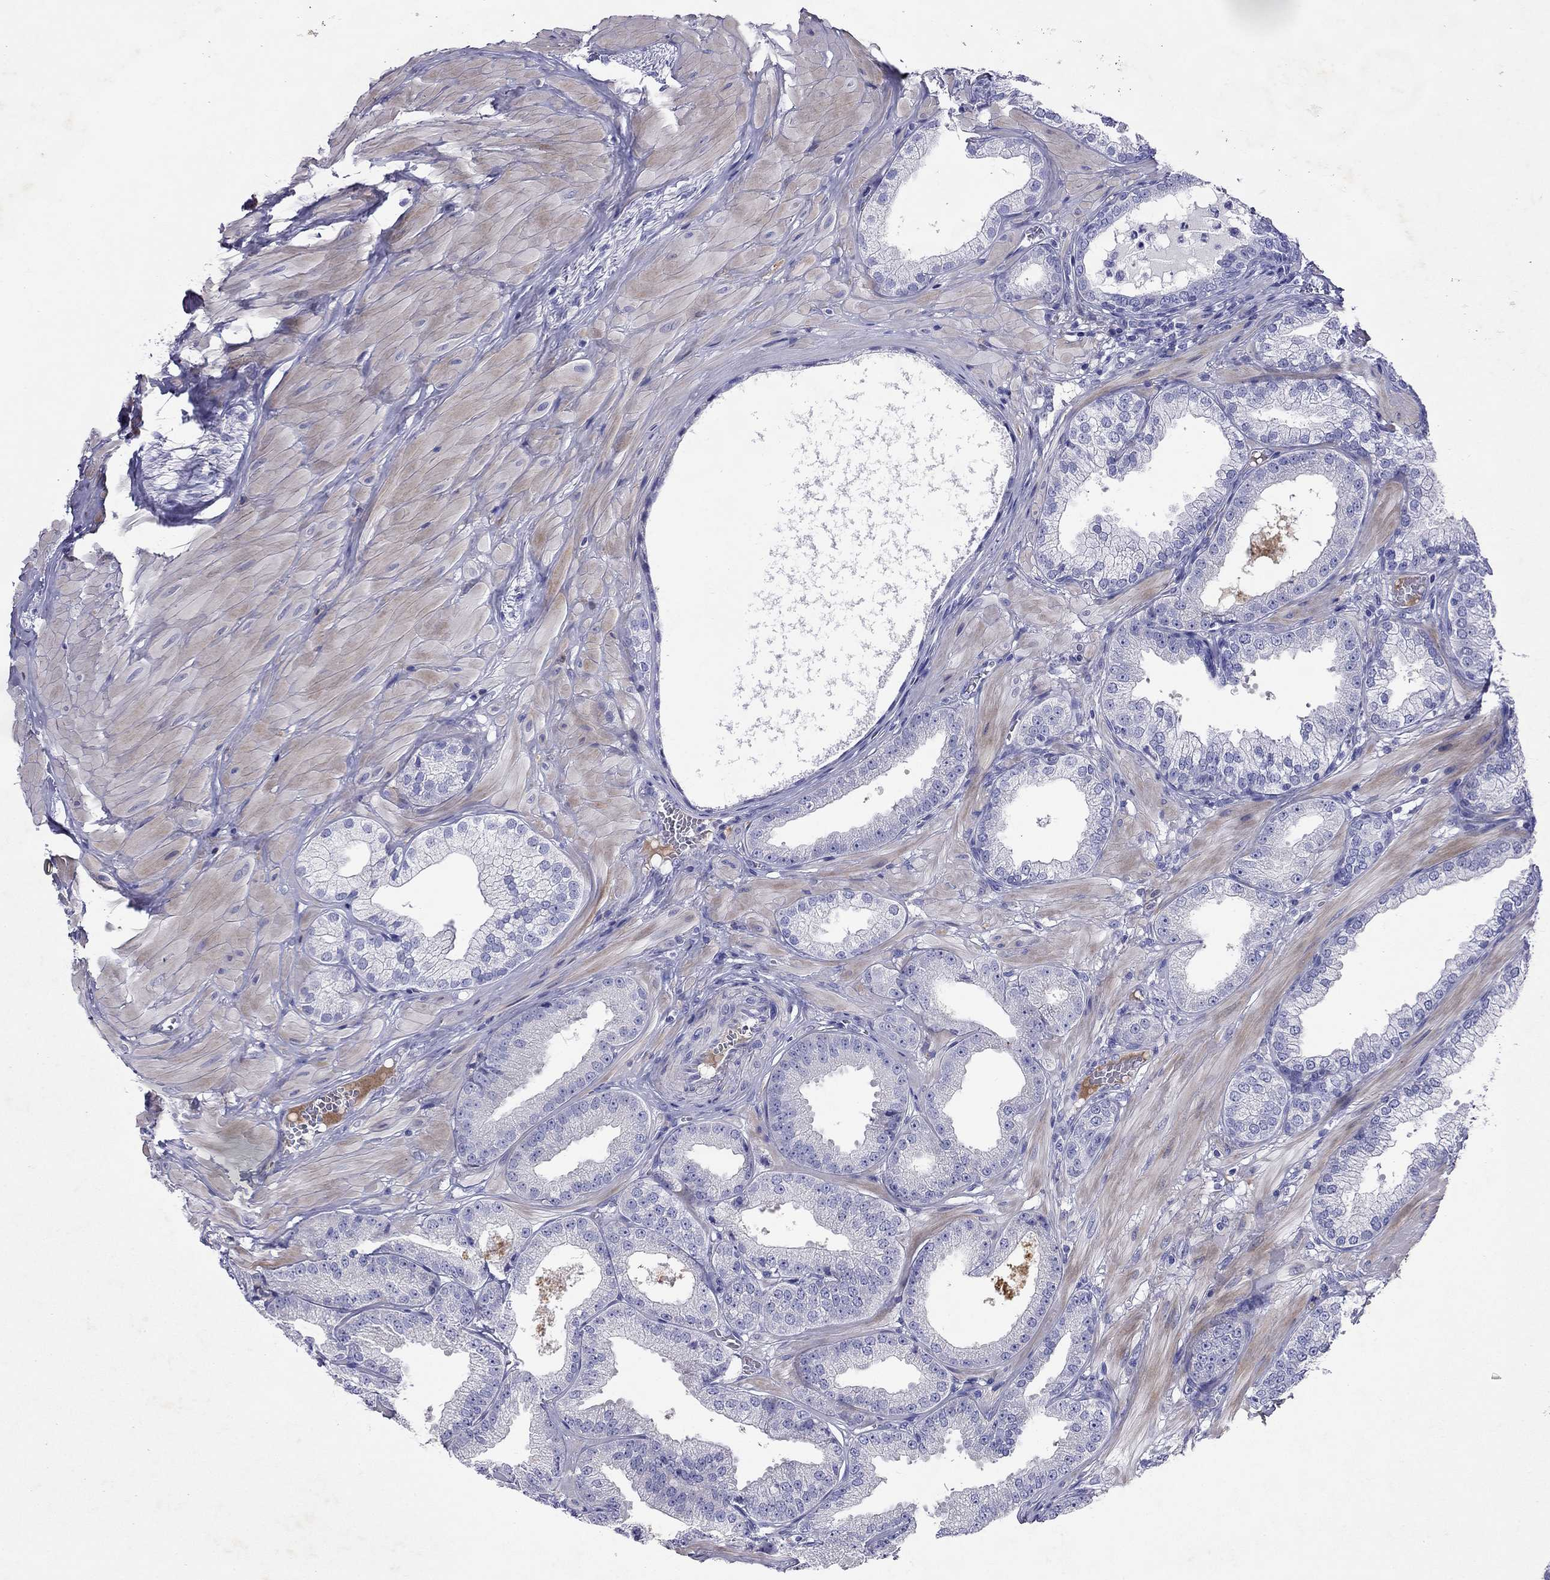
{"staining": {"intensity": "negative", "quantity": "none", "location": "none"}, "tissue": "prostate cancer", "cell_type": "Tumor cells", "image_type": "cancer", "snomed": [{"axis": "morphology", "description": "Adenocarcinoma, Low grade"}, {"axis": "topography", "description": "Prostate"}], "caption": "High magnification brightfield microscopy of adenocarcinoma (low-grade) (prostate) stained with DAB (brown) and counterstained with hematoxylin (blue): tumor cells show no significant staining.", "gene": "GNAT3", "patient": {"sex": "male", "age": 55}}